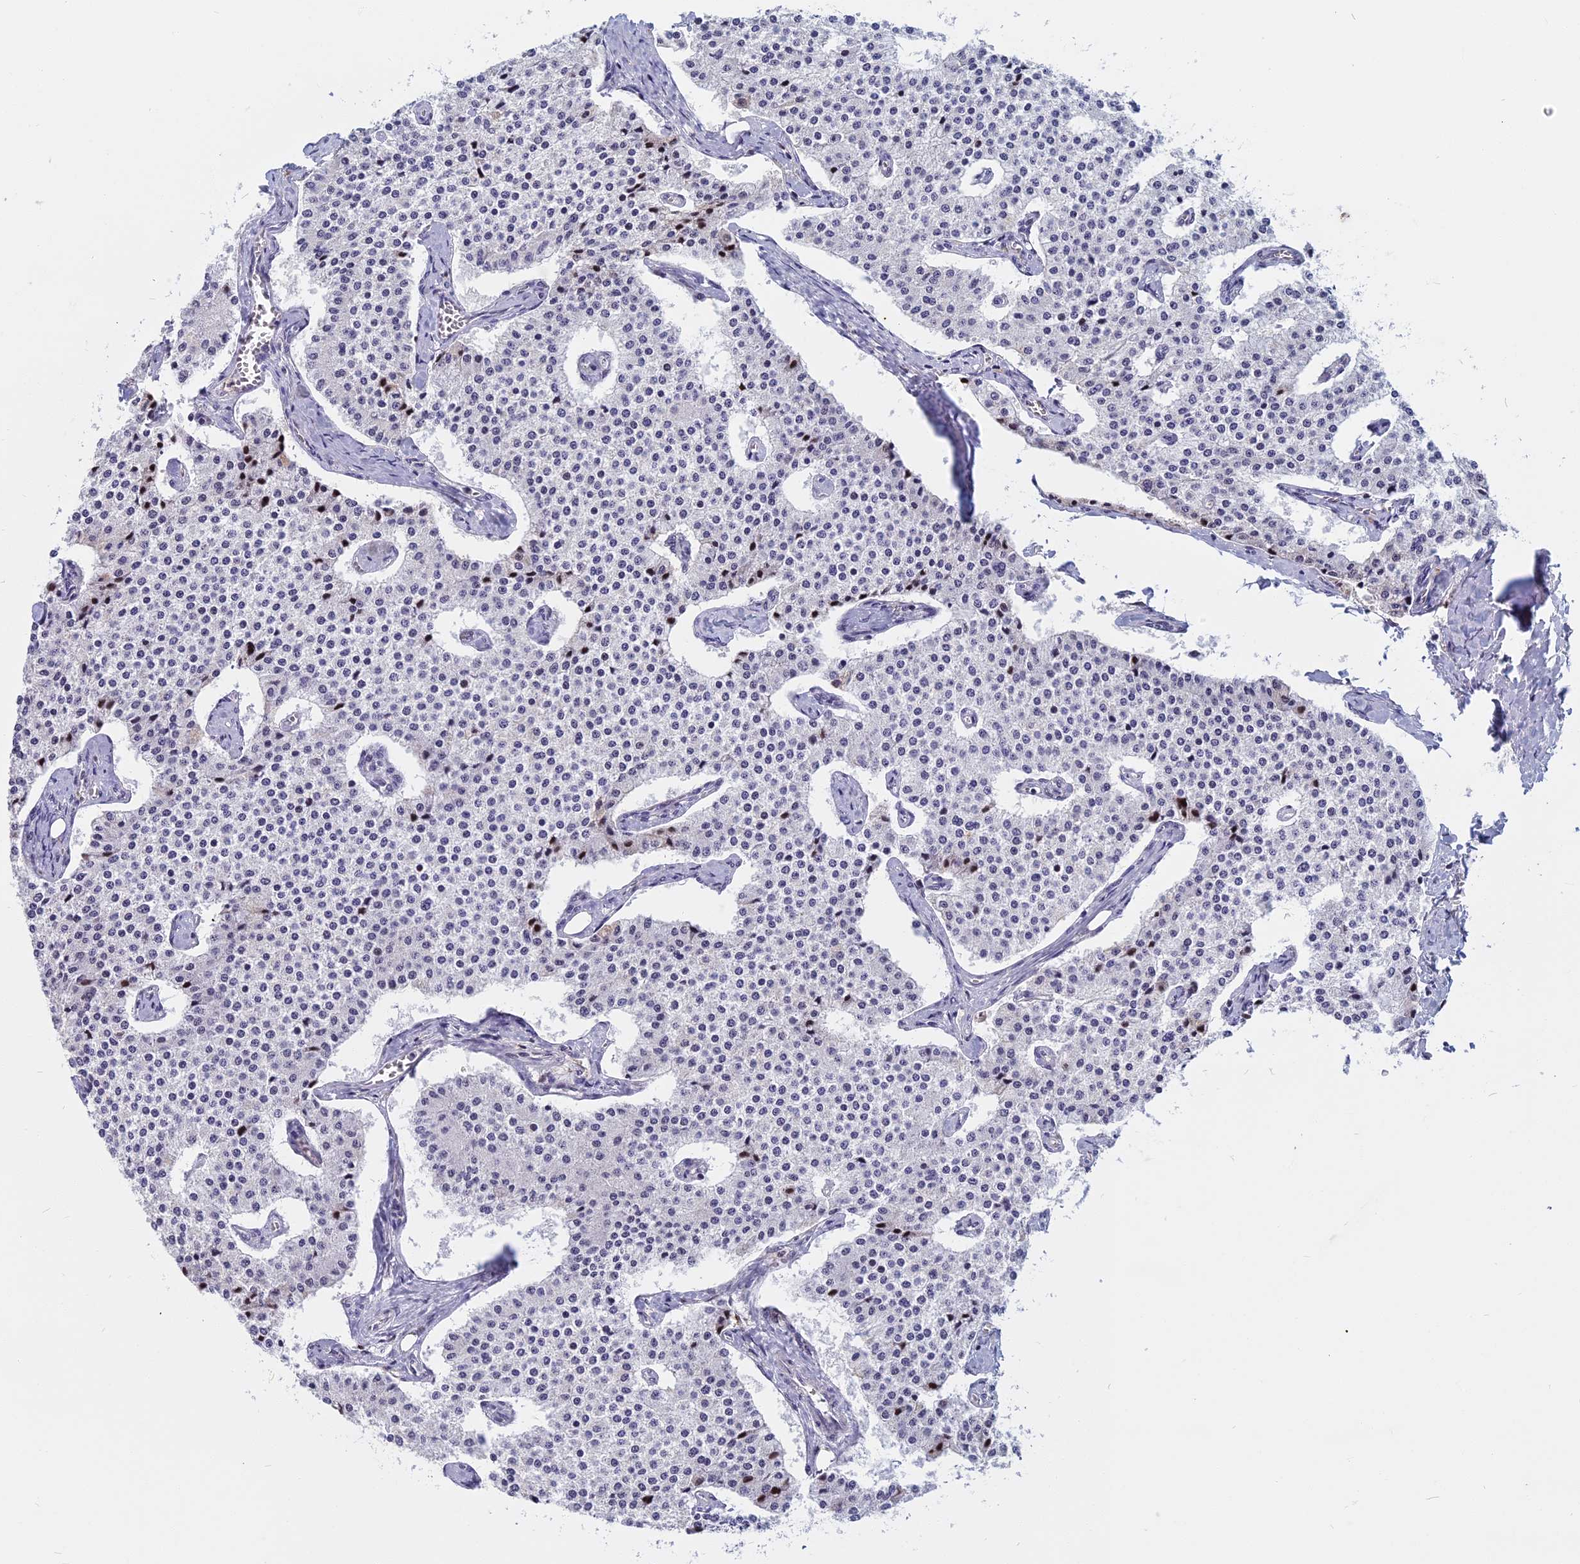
{"staining": {"intensity": "negative", "quantity": "none", "location": "none"}, "tissue": "carcinoid", "cell_type": "Tumor cells", "image_type": "cancer", "snomed": [{"axis": "morphology", "description": "Carcinoid, malignant, NOS"}, {"axis": "topography", "description": "Colon"}], "caption": "High magnification brightfield microscopy of carcinoid (malignant) stained with DAB (3,3'-diaminobenzidine) (brown) and counterstained with hematoxylin (blue): tumor cells show no significant staining.", "gene": "CDC7", "patient": {"sex": "female", "age": 52}}